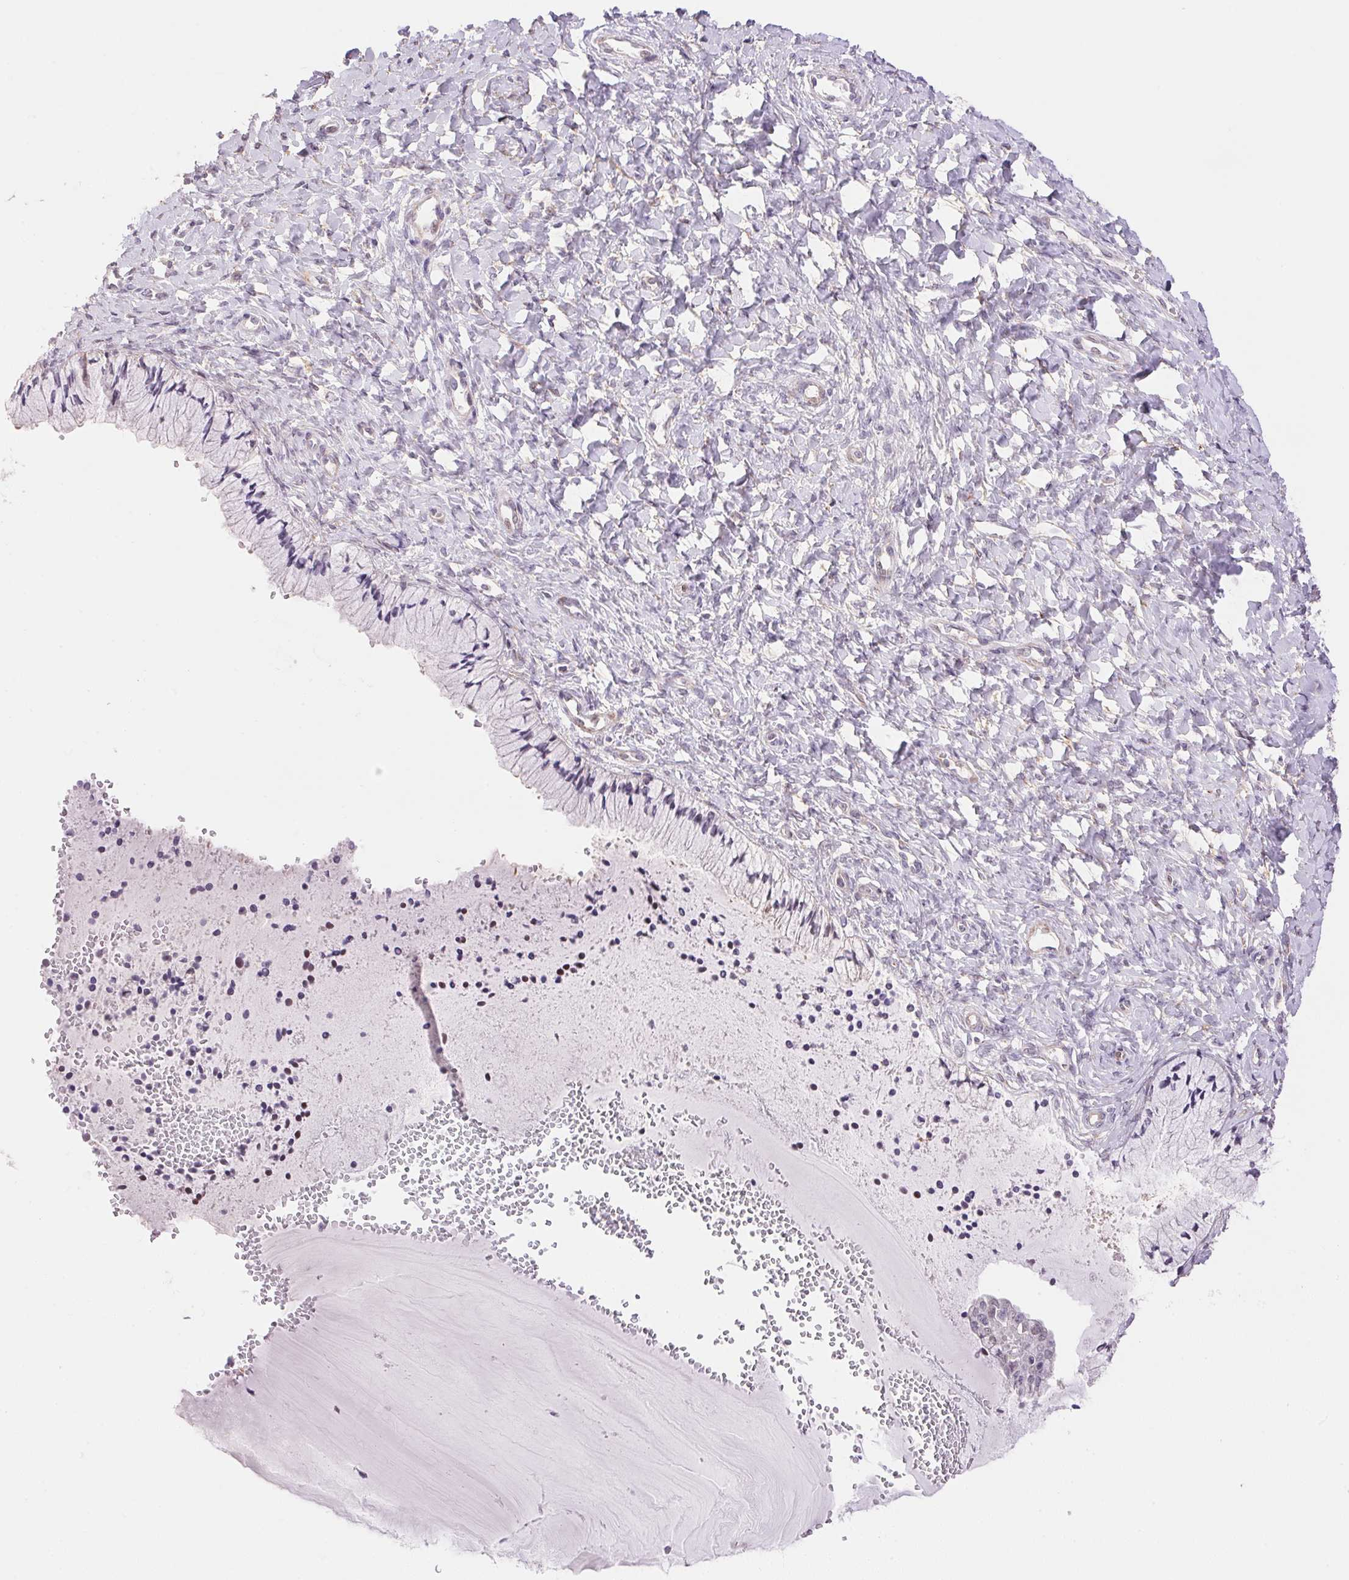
{"staining": {"intensity": "negative", "quantity": "none", "location": "none"}, "tissue": "cervix", "cell_type": "Glandular cells", "image_type": "normal", "snomed": [{"axis": "morphology", "description": "Normal tissue, NOS"}, {"axis": "topography", "description": "Cervix"}], "caption": "Immunohistochemistry photomicrograph of unremarkable cervix: human cervix stained with DAB exhibits no significant protein positivity in glandular cells.", "gene": "GYG2", "patient": {"sex": "female", "age": 37}}